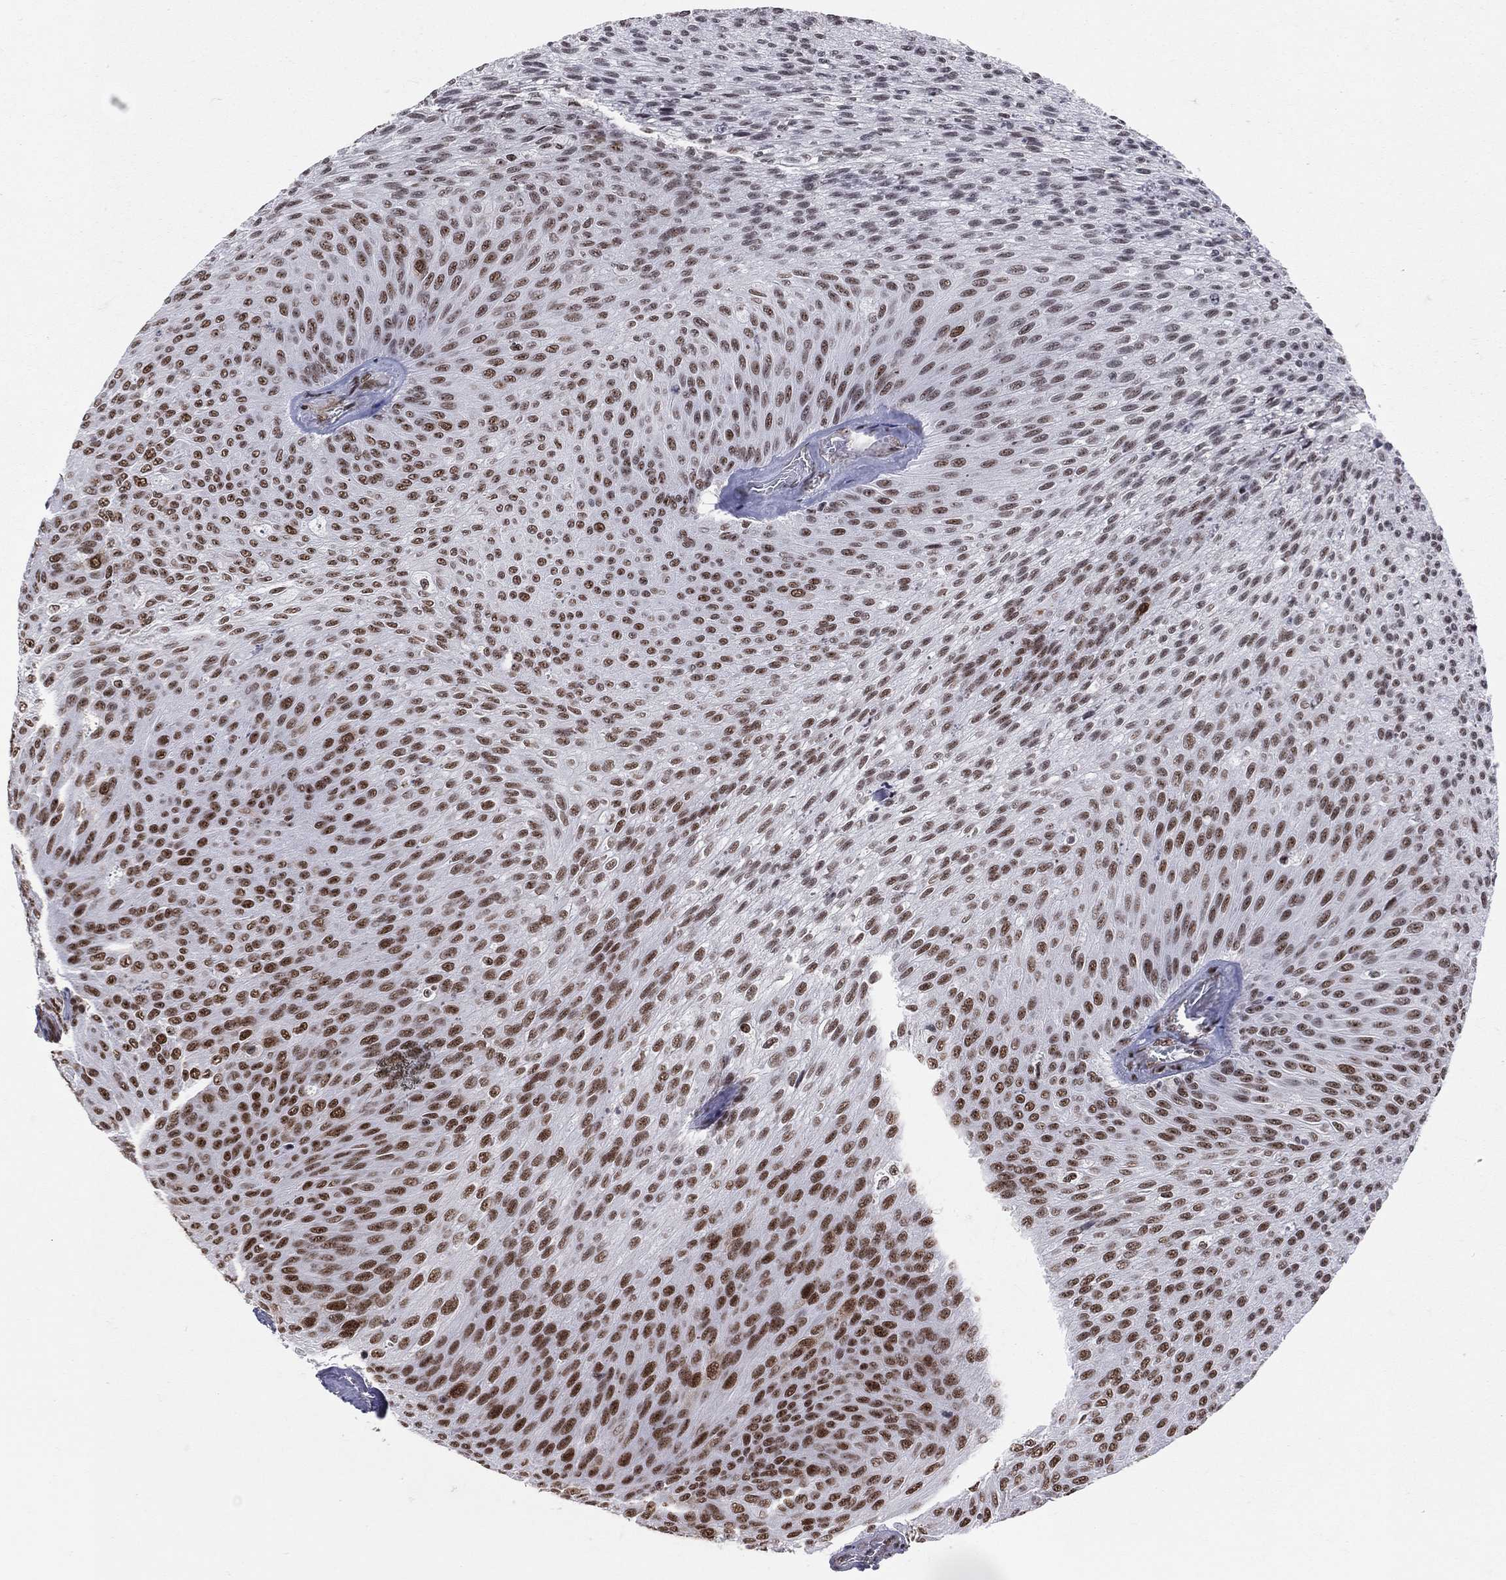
{"staining": {"intensity": "strong", "quantity": ">75%", "location": "nuclear"}, "tissue": "urothelial cancer", "cell_type": "Tumor cells", "image_type": "cancer", "snomed": [{"axis": "morphology", "description": "Urothelial carcinoma, Low grade"}, {"axis": "topography", "description": "Ureter, NOS"}, {"axis": "topography", "description": "Urinary bladder"}], "caption": "Immunohistochemical staining of urothelial carcinoma (low-grade) exhibits strong nuclear protein staining in about >75% of tumor cells. The staining was performed using DAB, with brown indicating positive protein expression. Nuclei are stained blue with hematoxylin.", "gene": "CDK7", "patient": {"sex": "male", "age": 78}}